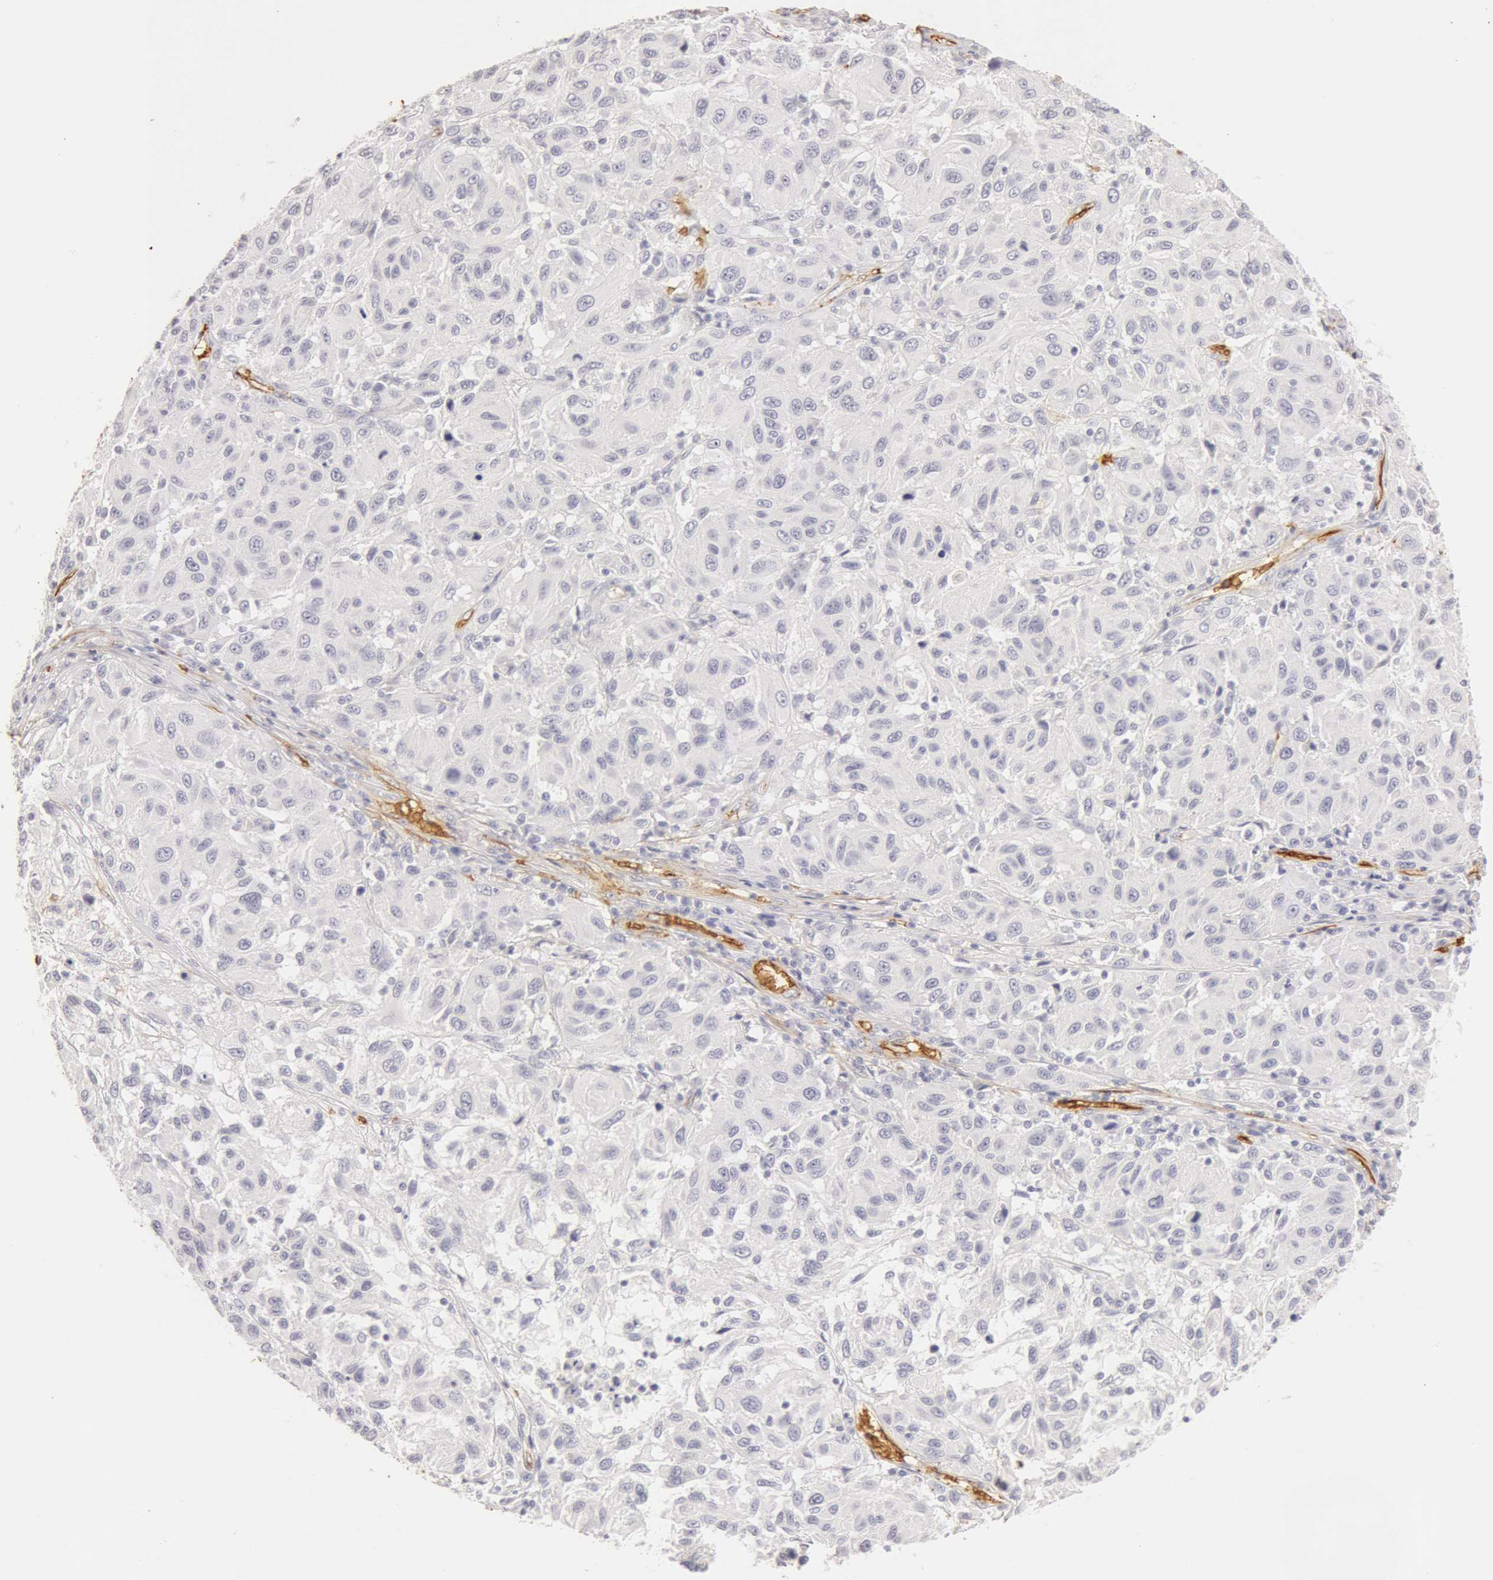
{"staining": {"intensity": "negative", "quantity": "none", "location": "none"}, "tissue": "melanoma", "cell_type": "Tumor cells", "image_type": "cancer", "snomed": [{"axis": "morphology", "description": "Malignant melanoma, NOS"}, {"axis": "topography", "description": "Skin"}], "caption": "This is an IHC image of human malignant melanoma. There is no positivity in tumor cells.", "gene": "AQP1", "patient": {"sex": "female", "age": 77}}